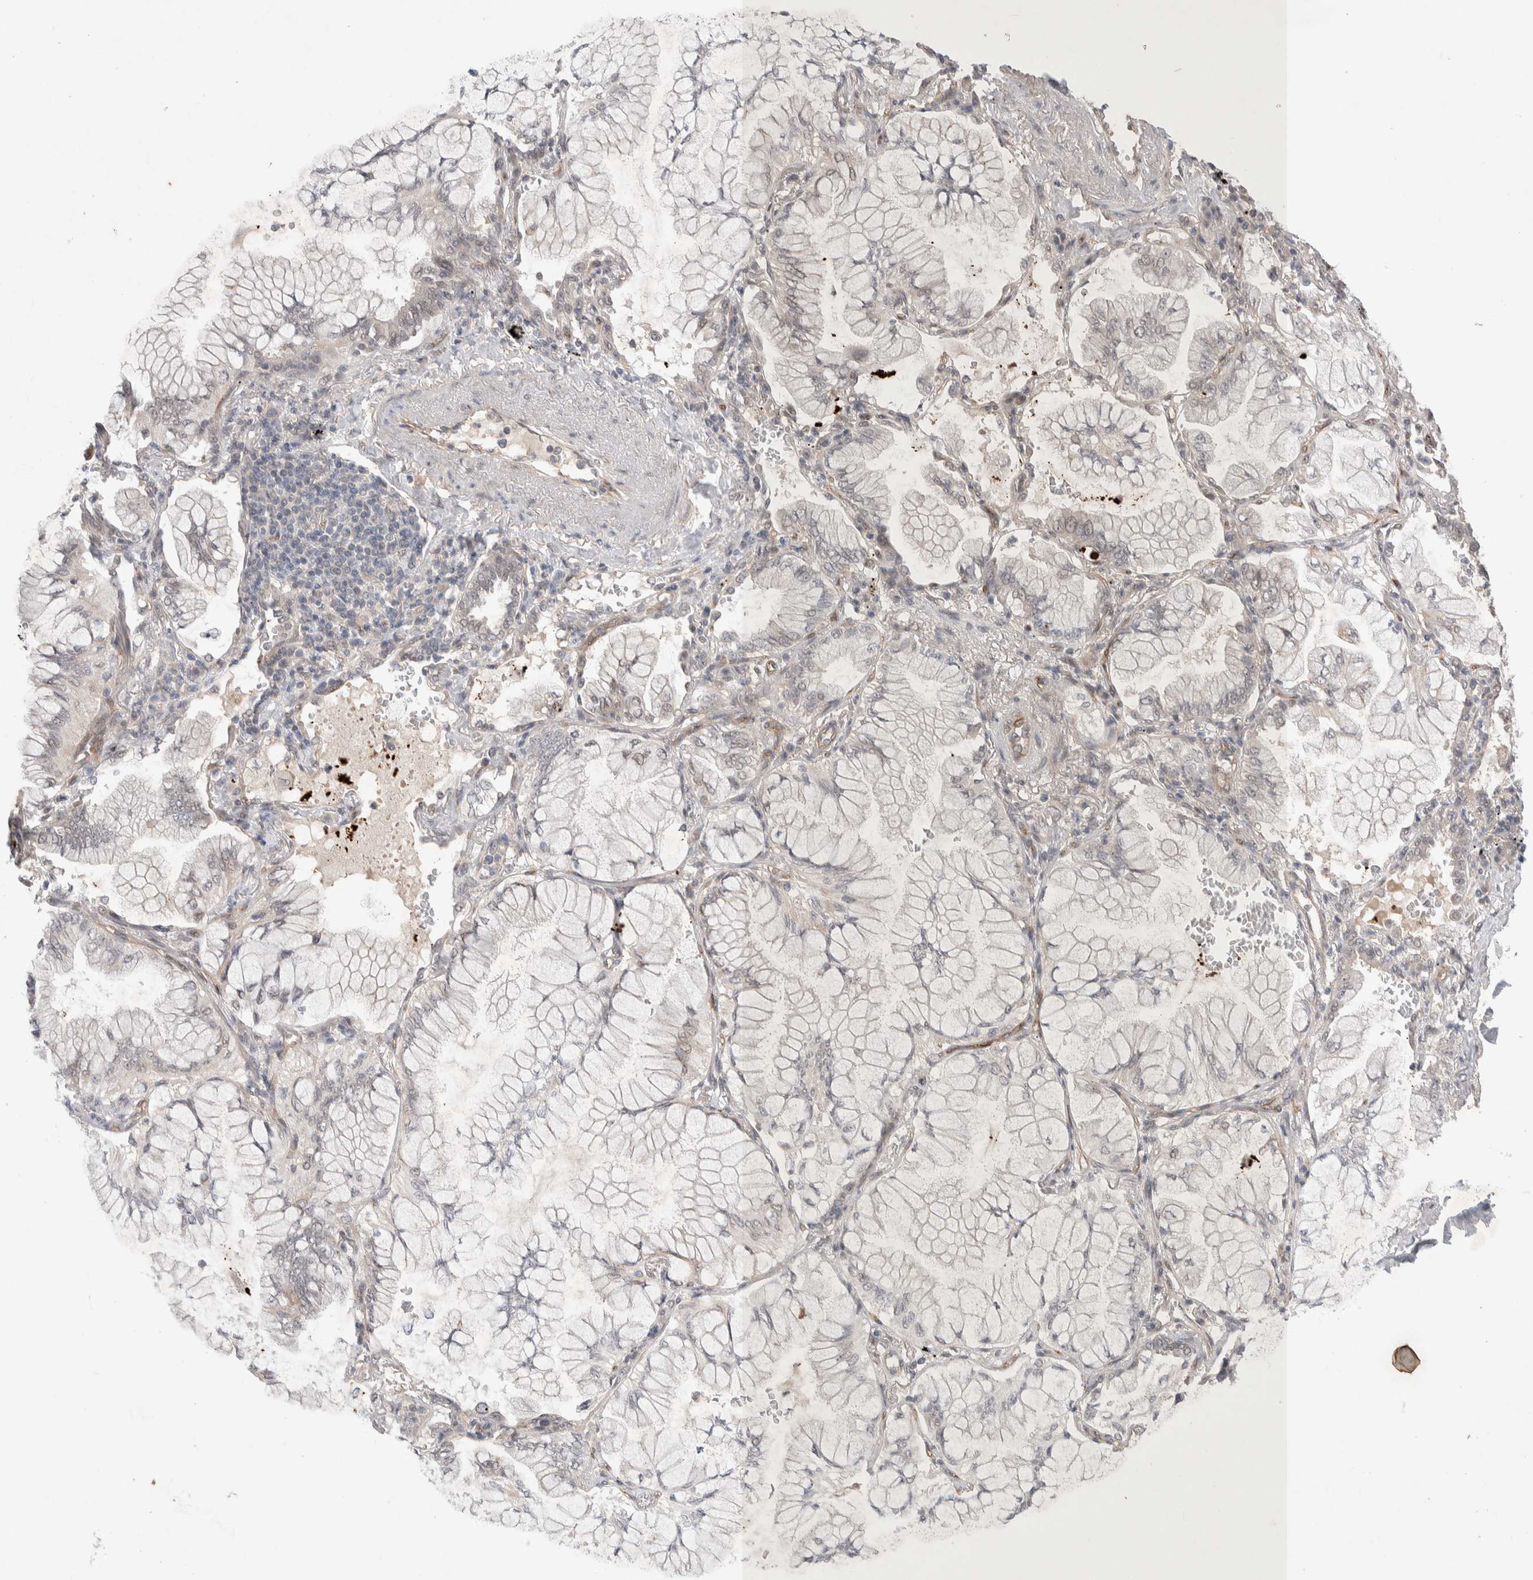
{"staining": {"intensity": "negative", "quantity": "none", "location": "none"}, "tissue": "lung cancer", "cell_type": "Tumor cells", "image_type": "cancer", "snomed": [{"axis": "morphology", "description": "Adenocarcinoma, NOS"}, {"axis": "topography", "description": "Lung"}], "caption": "Lung cancer was stained to show a protein in brown. There is no significant positivity in tumor cells.", "gene": "ZNF704", "patient": {"sex": "female", "age": 70}}